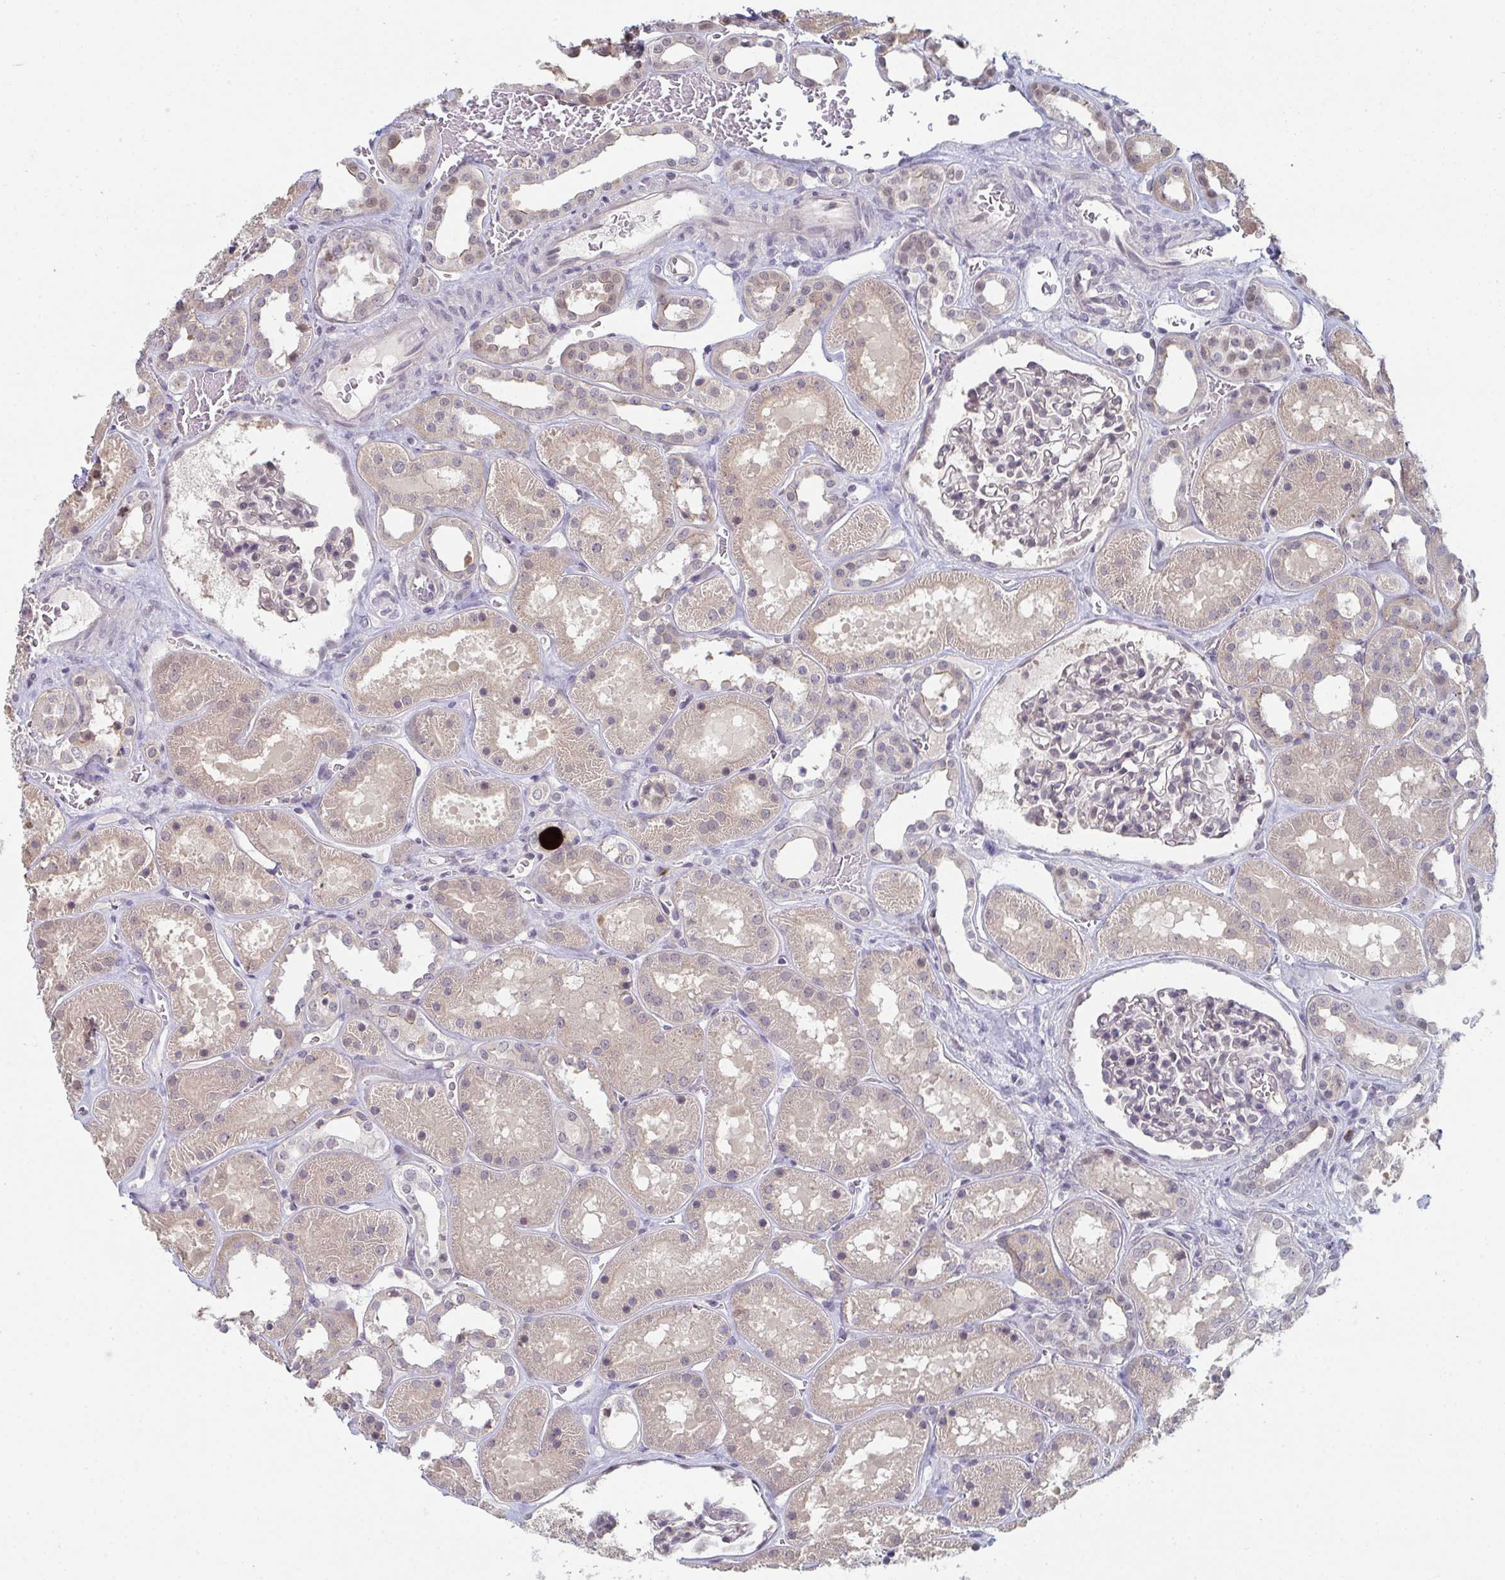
{"staining": {"intensity": "negative", "quantity": "none", "location": "none"}, "tissue": "kidney", "cell_type": "Cells in glomeruli", "image_type": "normal", "snomed": [{"axis": "morphology", "description": "Normal tissue, NOS"}, {"axis": "topography", "description": "Kidney"}], "caption": "This is a image of immunohistochemistry staining of benign kidney, which shows no expression in cells in glomeruli.", "gene": "ZNF214", "patient": {"sex": "female", "age": 41}}